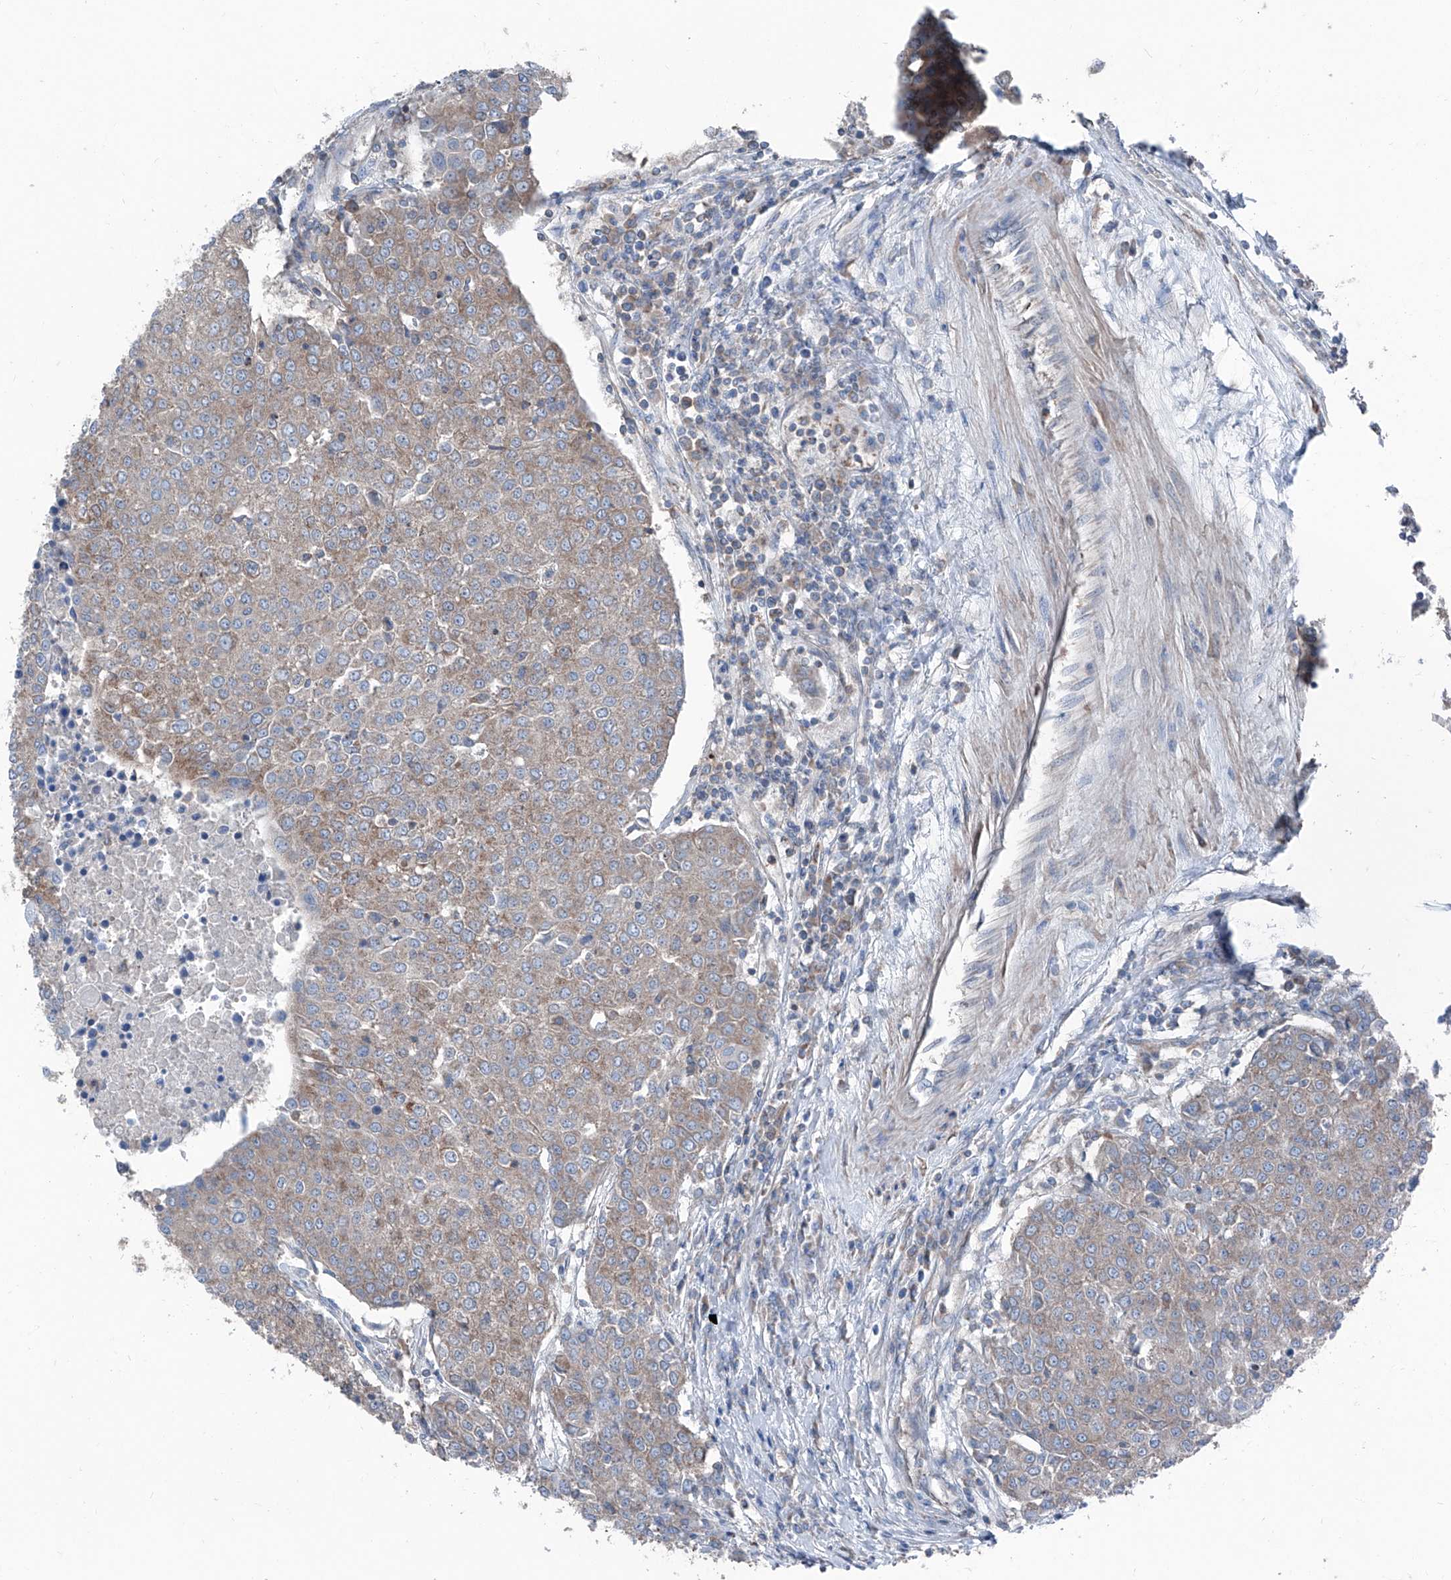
{"staining": {"intensity": "weak", "quantity": ">75%", "location": "cytoplasmic/membranous"}, "tissue": "urothelial cancer", "cell_type": "Tumor cells", "image_type": "cancer", "snomed": [{"axis": "morphology", "description": "Urothelial carcinoma, High grade"}, {"axis": "topography", "description": "Urinary bladder"}], "caption": "A brown stain labels weak cytoplasmic/membranous staining of a protein in human urothelial cancer tumor cells.", "gene": "GPAT3", "patient": {"sex": "female", "age": 85}}